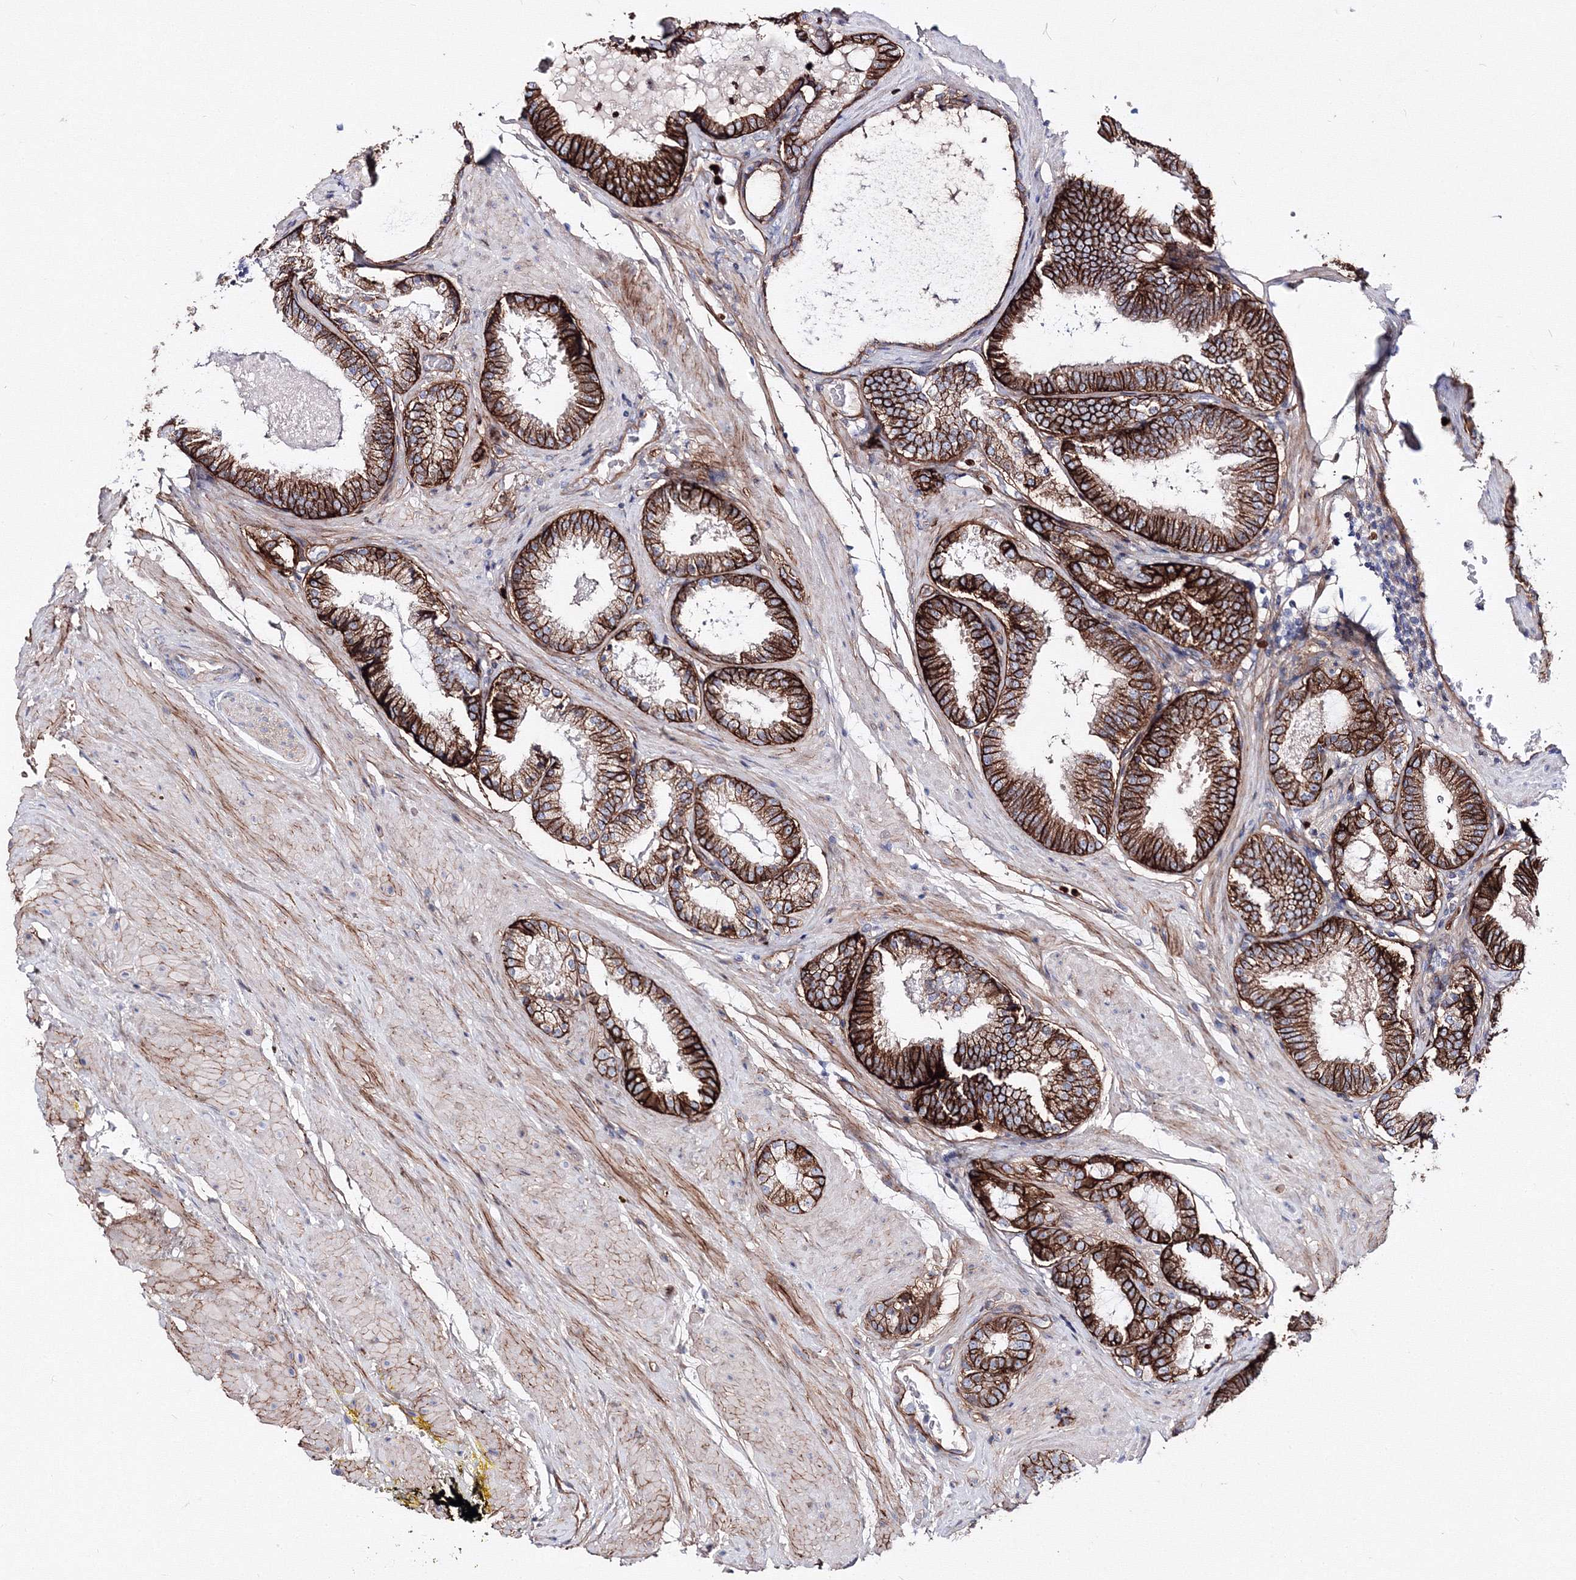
{"staining": {"intensity": "strong", "quantity": ">75%", "location": "cytoplasmic/membranous"}, "tissue": "prostate cancer", "cell_type": "Tumor cells", "image_type": "cancer", "snomed": [{"axis": "morphology", "description": "Adenocarcinoma, Low grade"}, {"axis": "topography", "description": "Prostate"}], "caption": "Immunohistochemistry (IHC) histopathology image of neoplastic tissue: human adenocarcinoma (low-grade) (prostate) stained using IHC exhibits high levels of strong protein expression localized specifically in the cytoplasmic/membranous of tumor cells, appearing as a cytoplasmic/membranous brown color.", "gene": "C11orf52", "patient": {"sex": "male", "age": 71}}